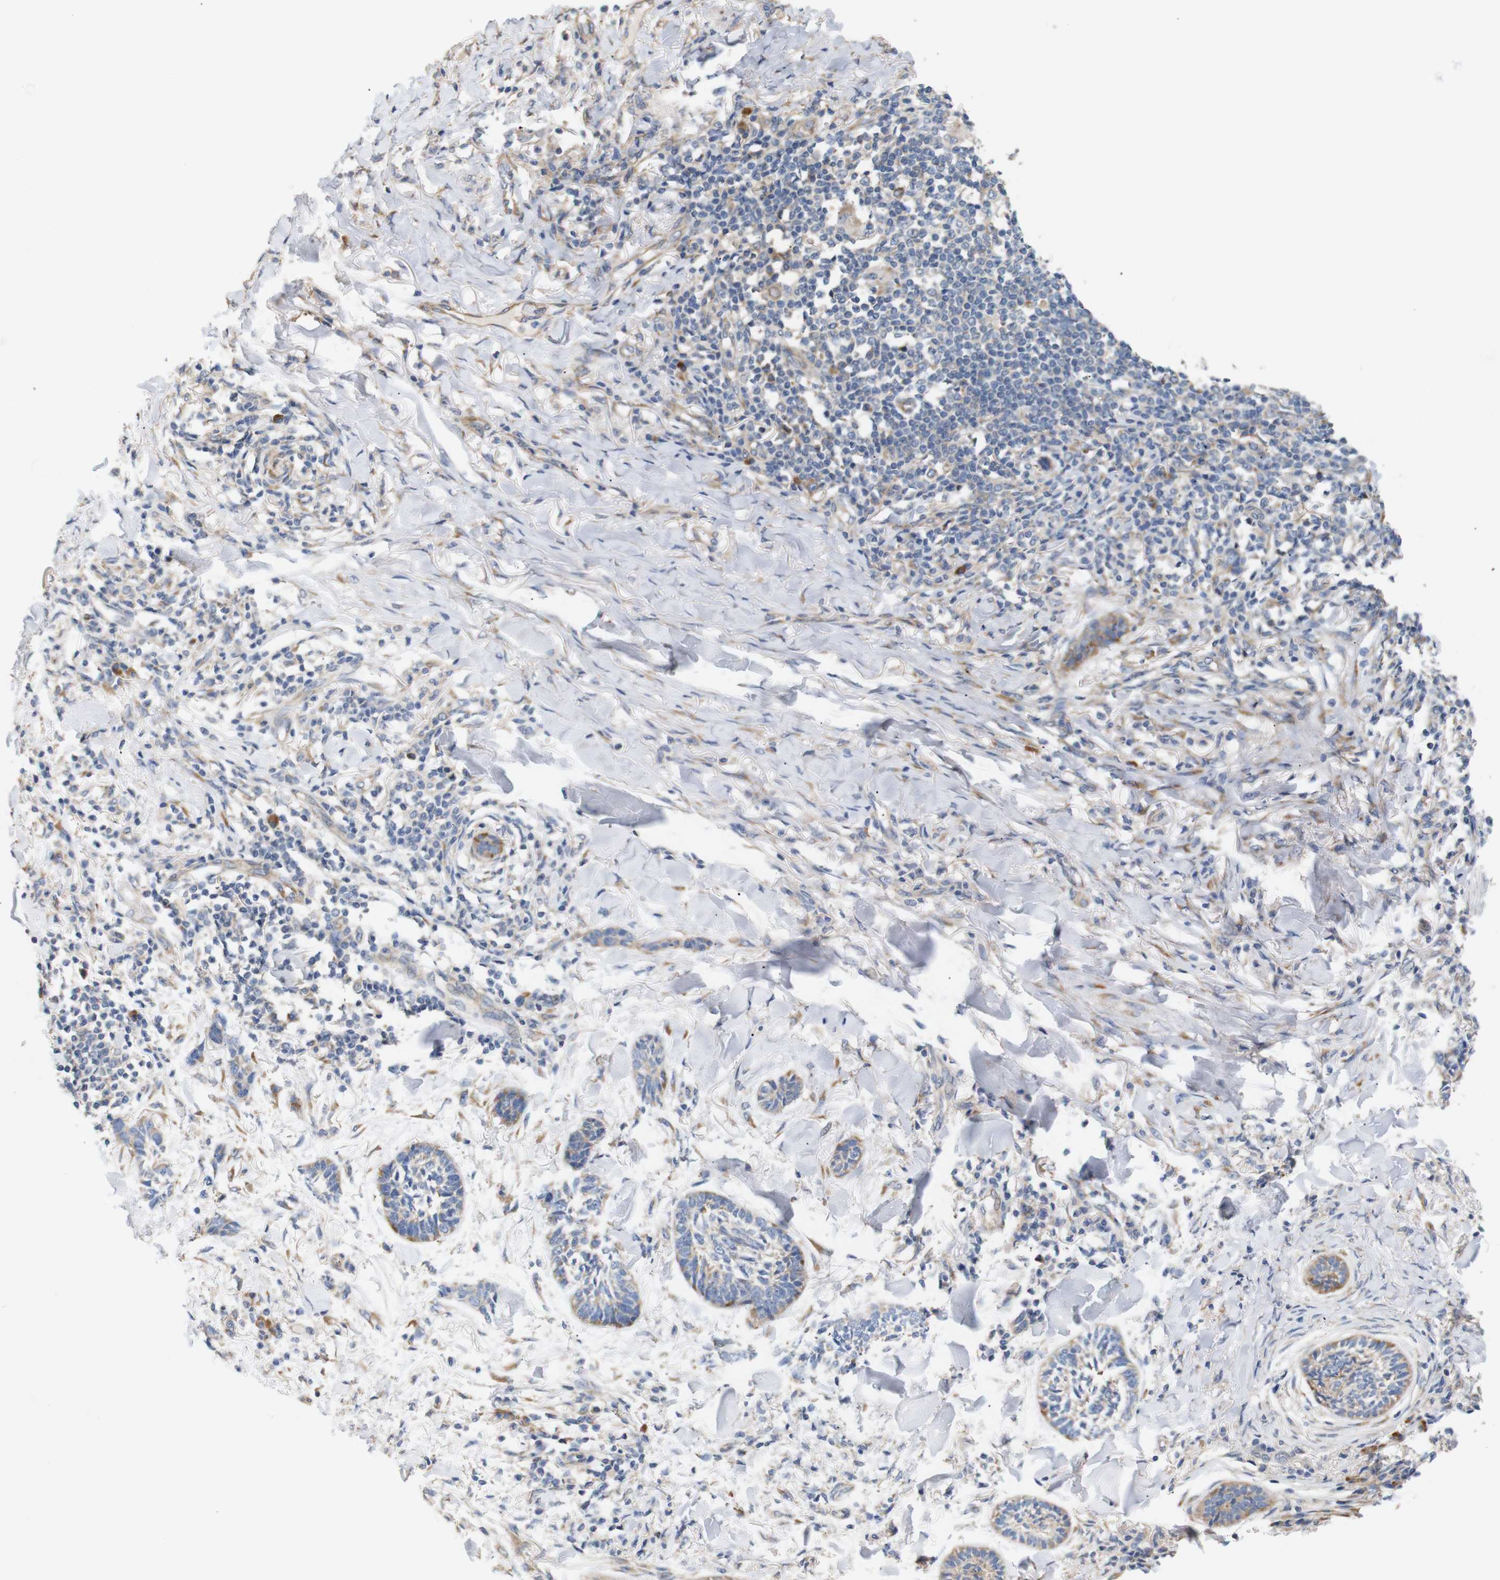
{"staining": {"intensity": "moderate", "quantity": ">75%", "location": "cytoplasmic/membranous"}, "tissue": "skin cancer", "cell_type": "Tumor cells", "image_type": "cancer", "snomed": [{"axis": "morphology", "description": "Papilloma, NOS"}, {"axis": "morphology", "description": "Basal cell carcinoma"}, {"axis": "topography", "description": "Skin"}], "caption": "A histopathology image of human papilloma (skin) stained for a protein demonstrates moderate cytoplasmic/membranous brown staining in tumor cells. (Stains: DAB (3,3'-diaminobenzidine) in brown, nuclei in blue, Microscopy: brightfield microscopy at high magnification).", "gene": "TRIM5", "patient": {"sex": "male", "age": 87}}